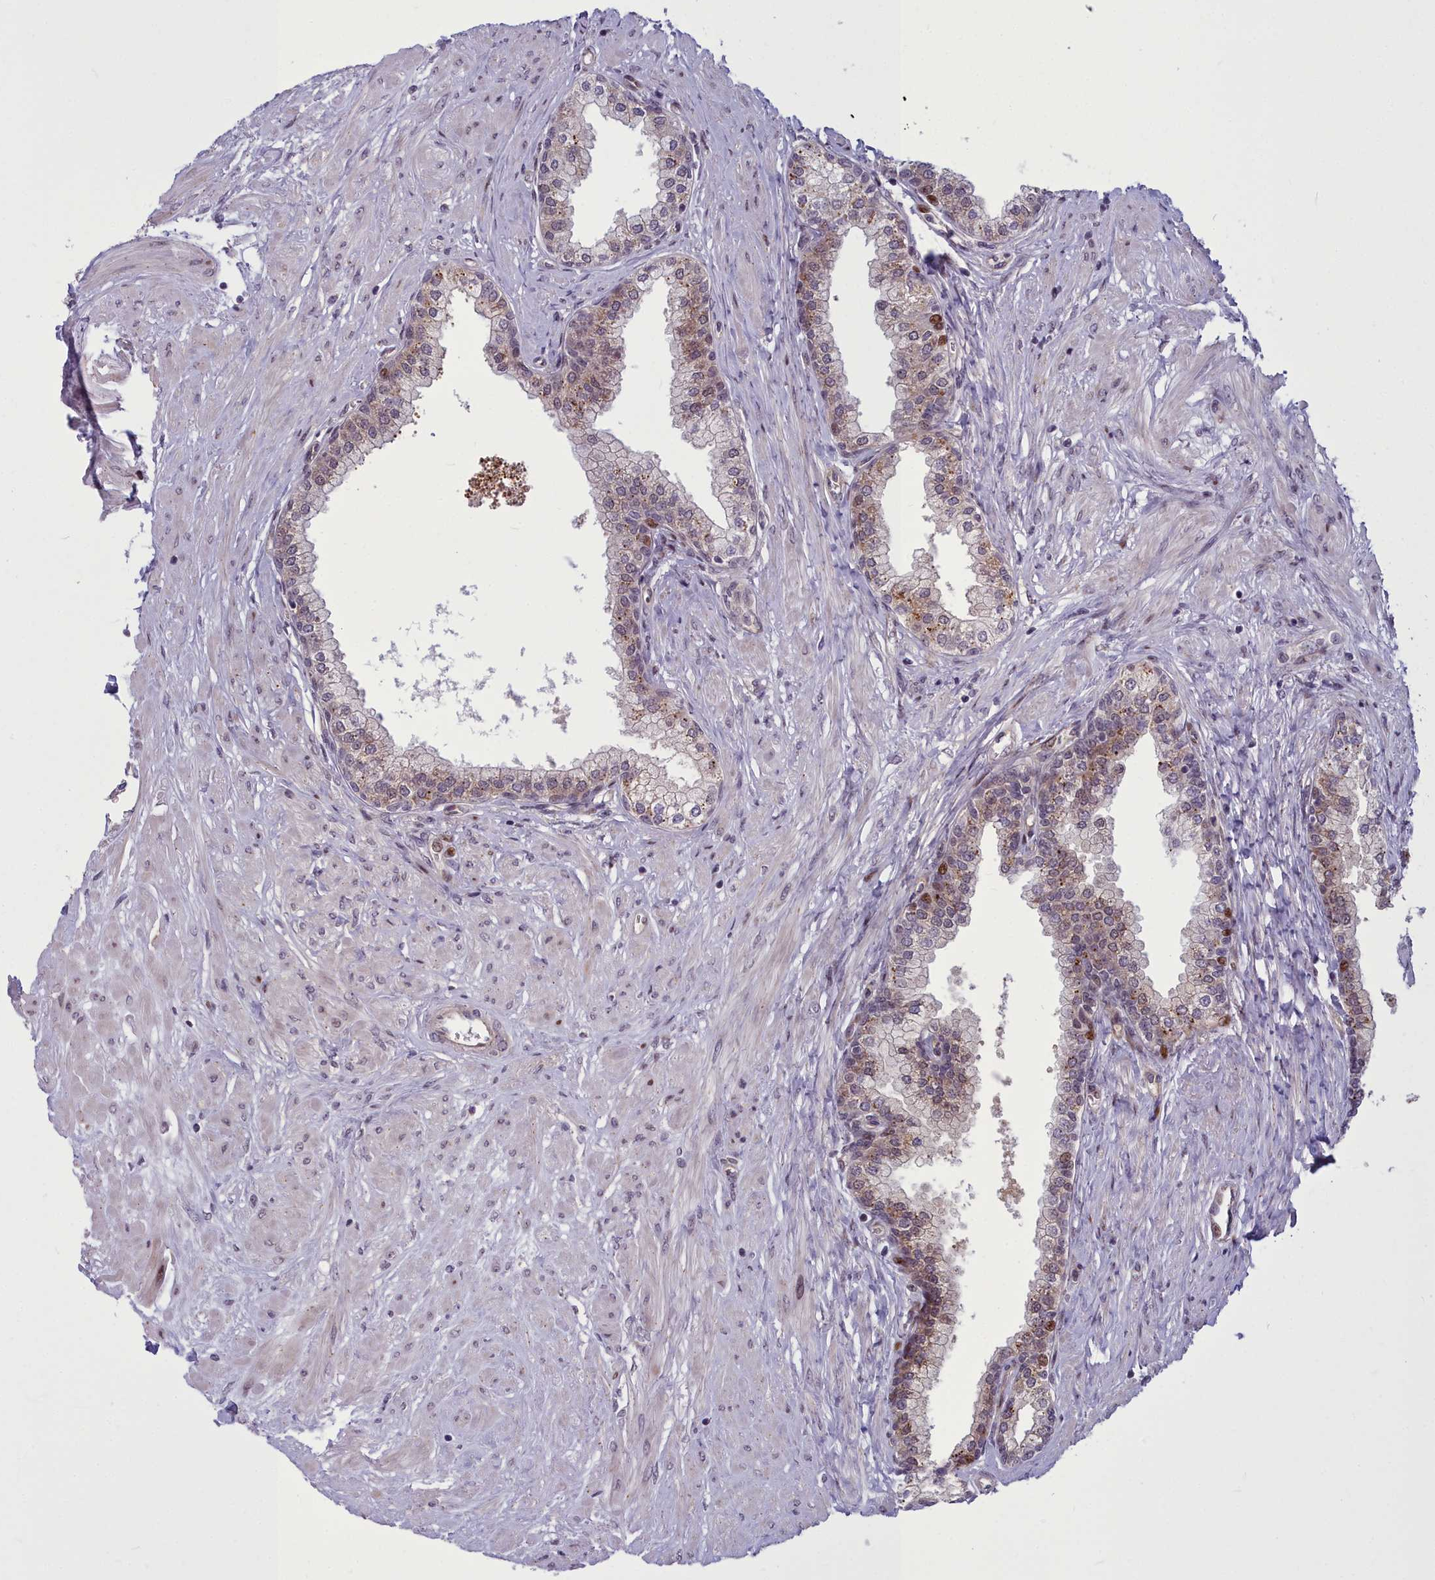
{"staining": {"intensity": "weak", "quantity": "25%-75%", "location": "cytoplasmic/membranous,nuclear"}, "tissue": "prostate", "cell_type": "Glandular cells", "image_type": "normal", "snomed": [{"axis": "morphology", "description": "Normal tissue, NOS"}, {"axis": "topography", "description": "Prostate"}], "caption": "Protein staining displays weak cytoplasmic/membranous,nuclear expression in about 25%-75% of glandular cells in normal prostate. Using DAB (brown) and hematoxylin (blue) stains, captured at high magnification using brightfield microscopy.", "gene": "AP1M1", "patient": {"sex": "male", "age": 60}}